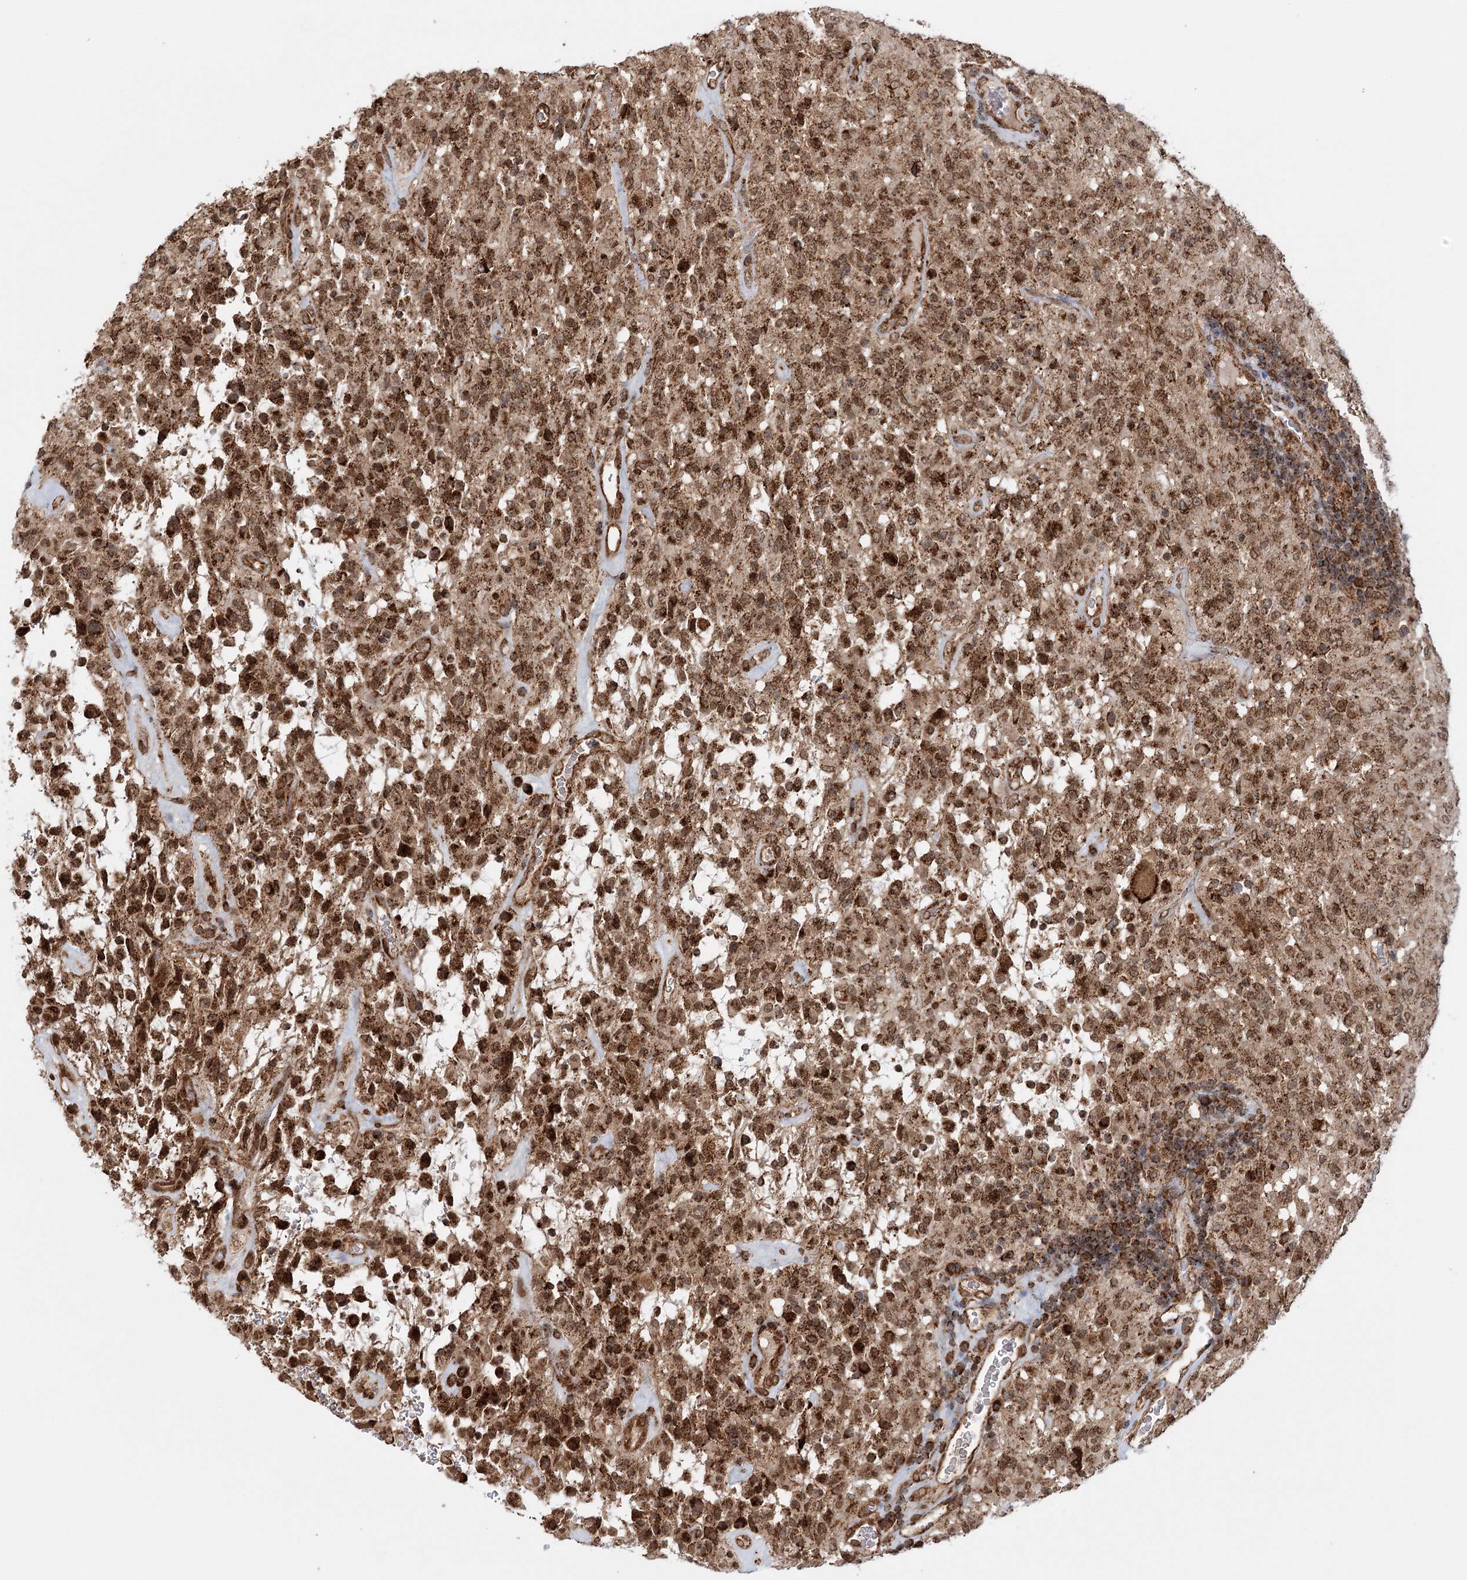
{"staining": {"intensity": "strong", "quantity": ">75%", "location": "cytoplasmic/membranous"}, "tissue": "glioma", "cell_type": "Tumor cells", "image_type": "cancer", "snomed": [{"axis": "morphology", "description": "Glioma, malignant, High grade"}, {"axis": "topography", "description": "Brain"}], "caption": "A brown stain shows strong cytoplasmic/membranous staining of a protein in malignant glioma (high-grade) tumor cells.", "gene": "BCKDHA", "patient": {"sex": "female", "age": 57}}